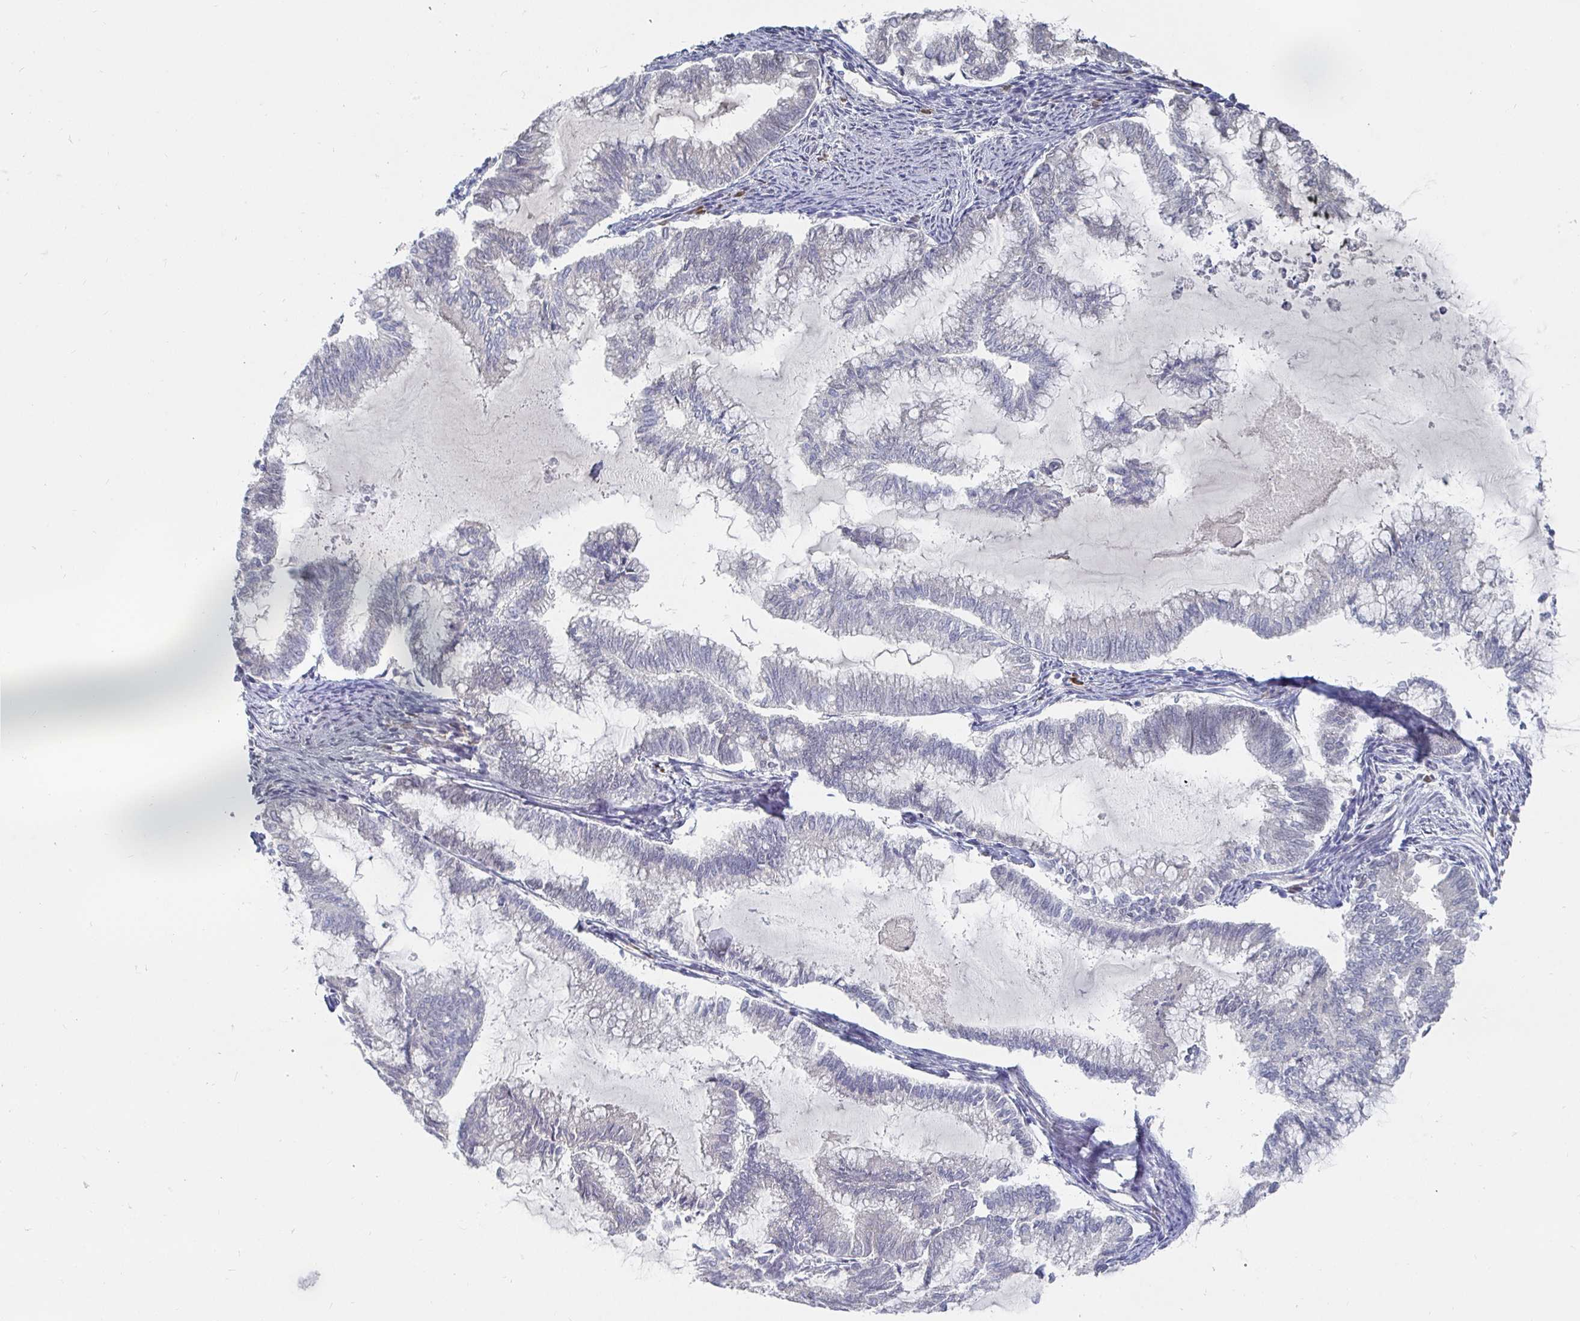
{"staining": {"intensity": "negative", "quantity": "none", "location": "none"}, "tissue": "endometrial cancer", "cell_type": "Tumor cells", "image_type": "cancer", "snomed": [{"axis": "morphology", "description": "Adenocarcinoma, NOS"}, {"axis": "topography", "description": "Endometrium"}], "caption": "Tumor cells are negative for protein expression in human endometrial adenocarcinoma. (DAB immunohistochemistry visualized using brightfield microscopy, high magnification).", "gene": "MEIS1", "patient": {"sex": "female", "age": 79}}